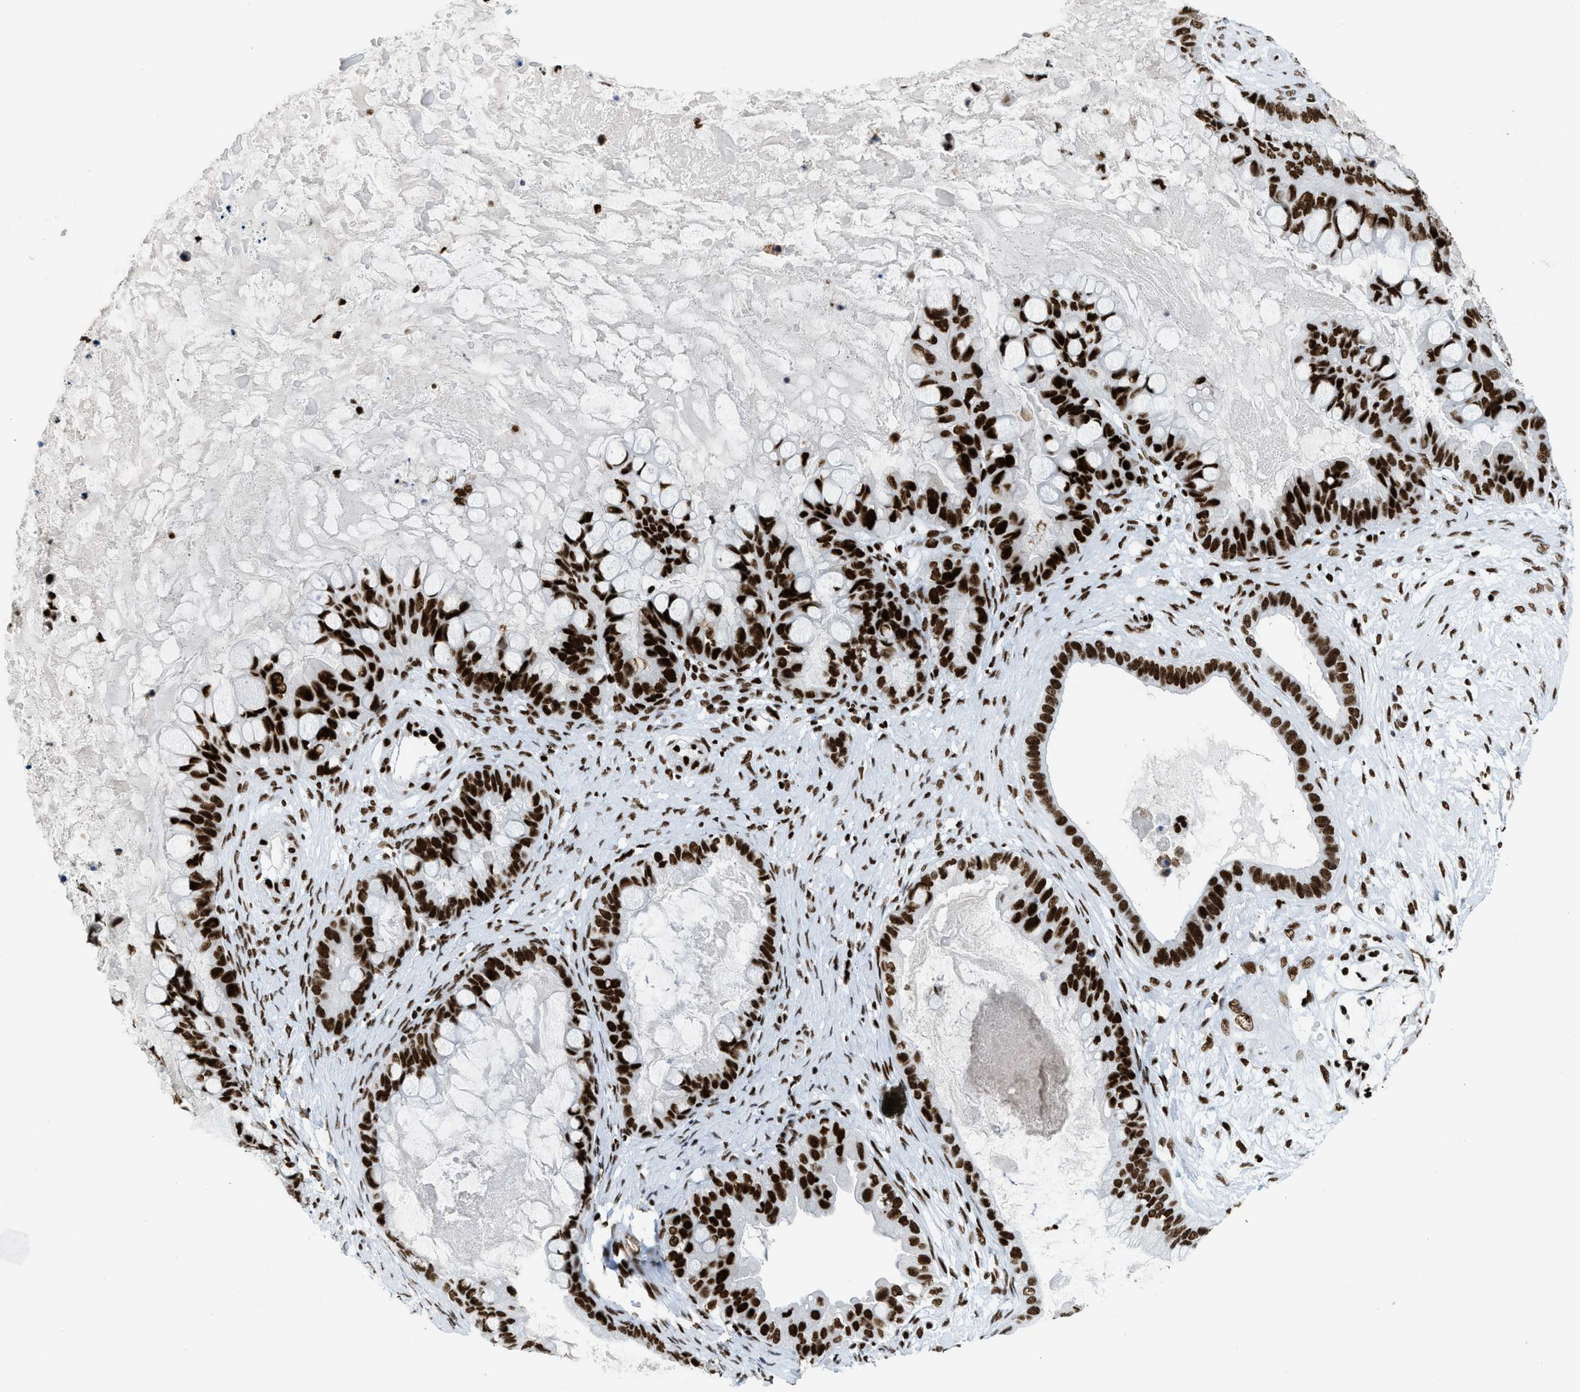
{"staining": {"intensity": "strong", "quantity": ">75%", "location": "nuclear"}, "tissue": "ovarian cancer", "cell_type": "Tumor cells", "image_type": "cancer", "snomed": [{"axis": "morphology", "description": "Cystadenocarcinoma, mucinous, NOS"}, {"axis": "topography", "description": "Ovary"}], "caption": "High-magnification brightfield microscopy of ovarian cancer stained with DAB (3,3'-diaminobenzidine) (brown) and counterstained with hematoxylin (blue). tumor cells exhibit strong nuclear positivity is identified in about>75% of cells.", "gene": "PIF1", "patient": {"sex": "female", "age": 80}}